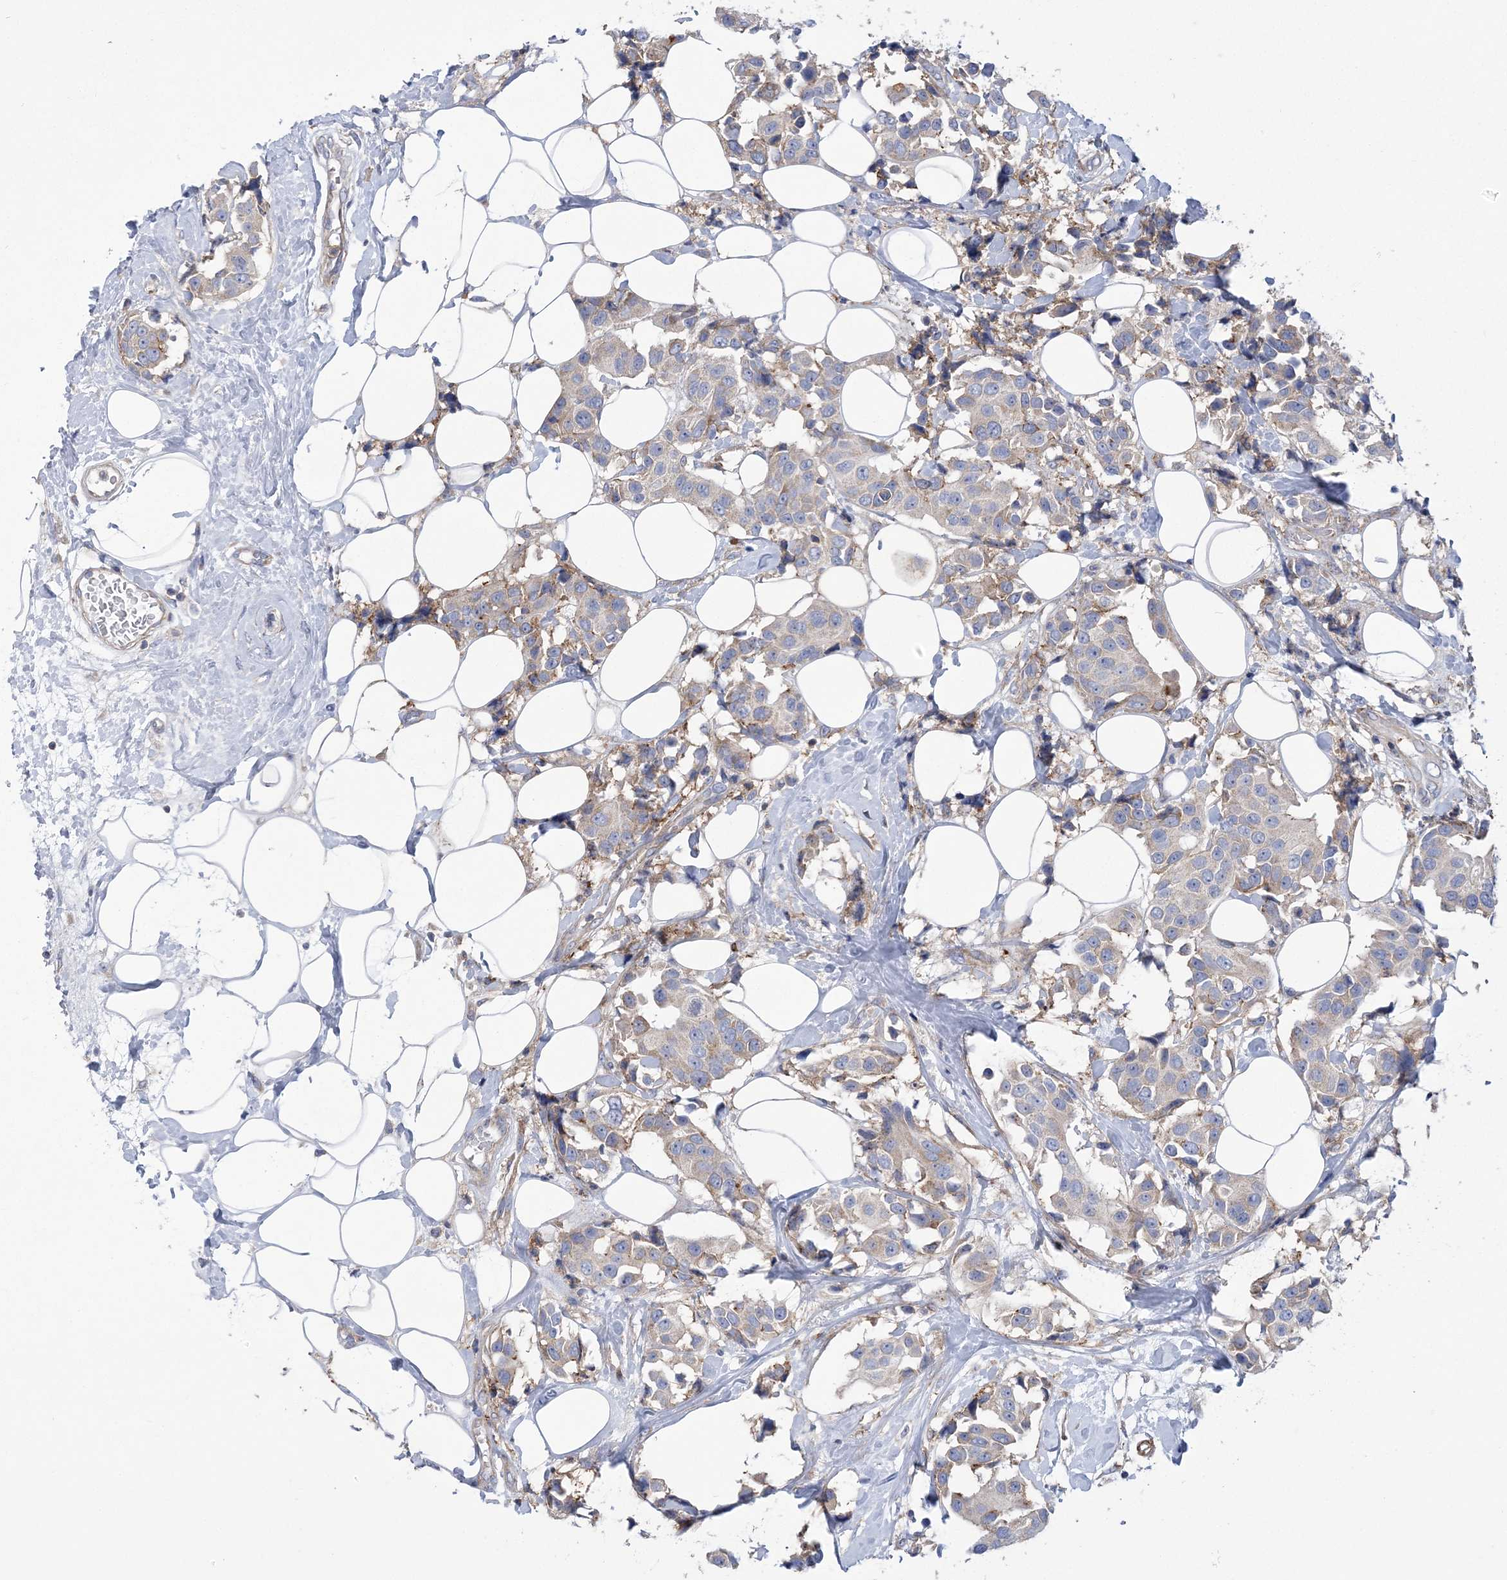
{"staining": {"intensity": "weak", "quantity": "<25%", "location": "cytoplasmic/membranous"}, "tissue": "breast cancer", "cell_type": "Tumor cells", "image_type": "cancer", "snomed": [{"axis": "morphology", "description": "Normal tissue, NOS"}, {"axis": "morphology", "description": "Duct carcinoma"}, {"axis": "topography", "description": "Breast"}], "caption": "Immunohistochemistry photomicrograph of breast infiltrating ductal carcinoma stained for a protein (brown), which exhibits no staining in tumor cells.", "gene": "ARSJ", "patient": {"sex": "female", "age": 39}}